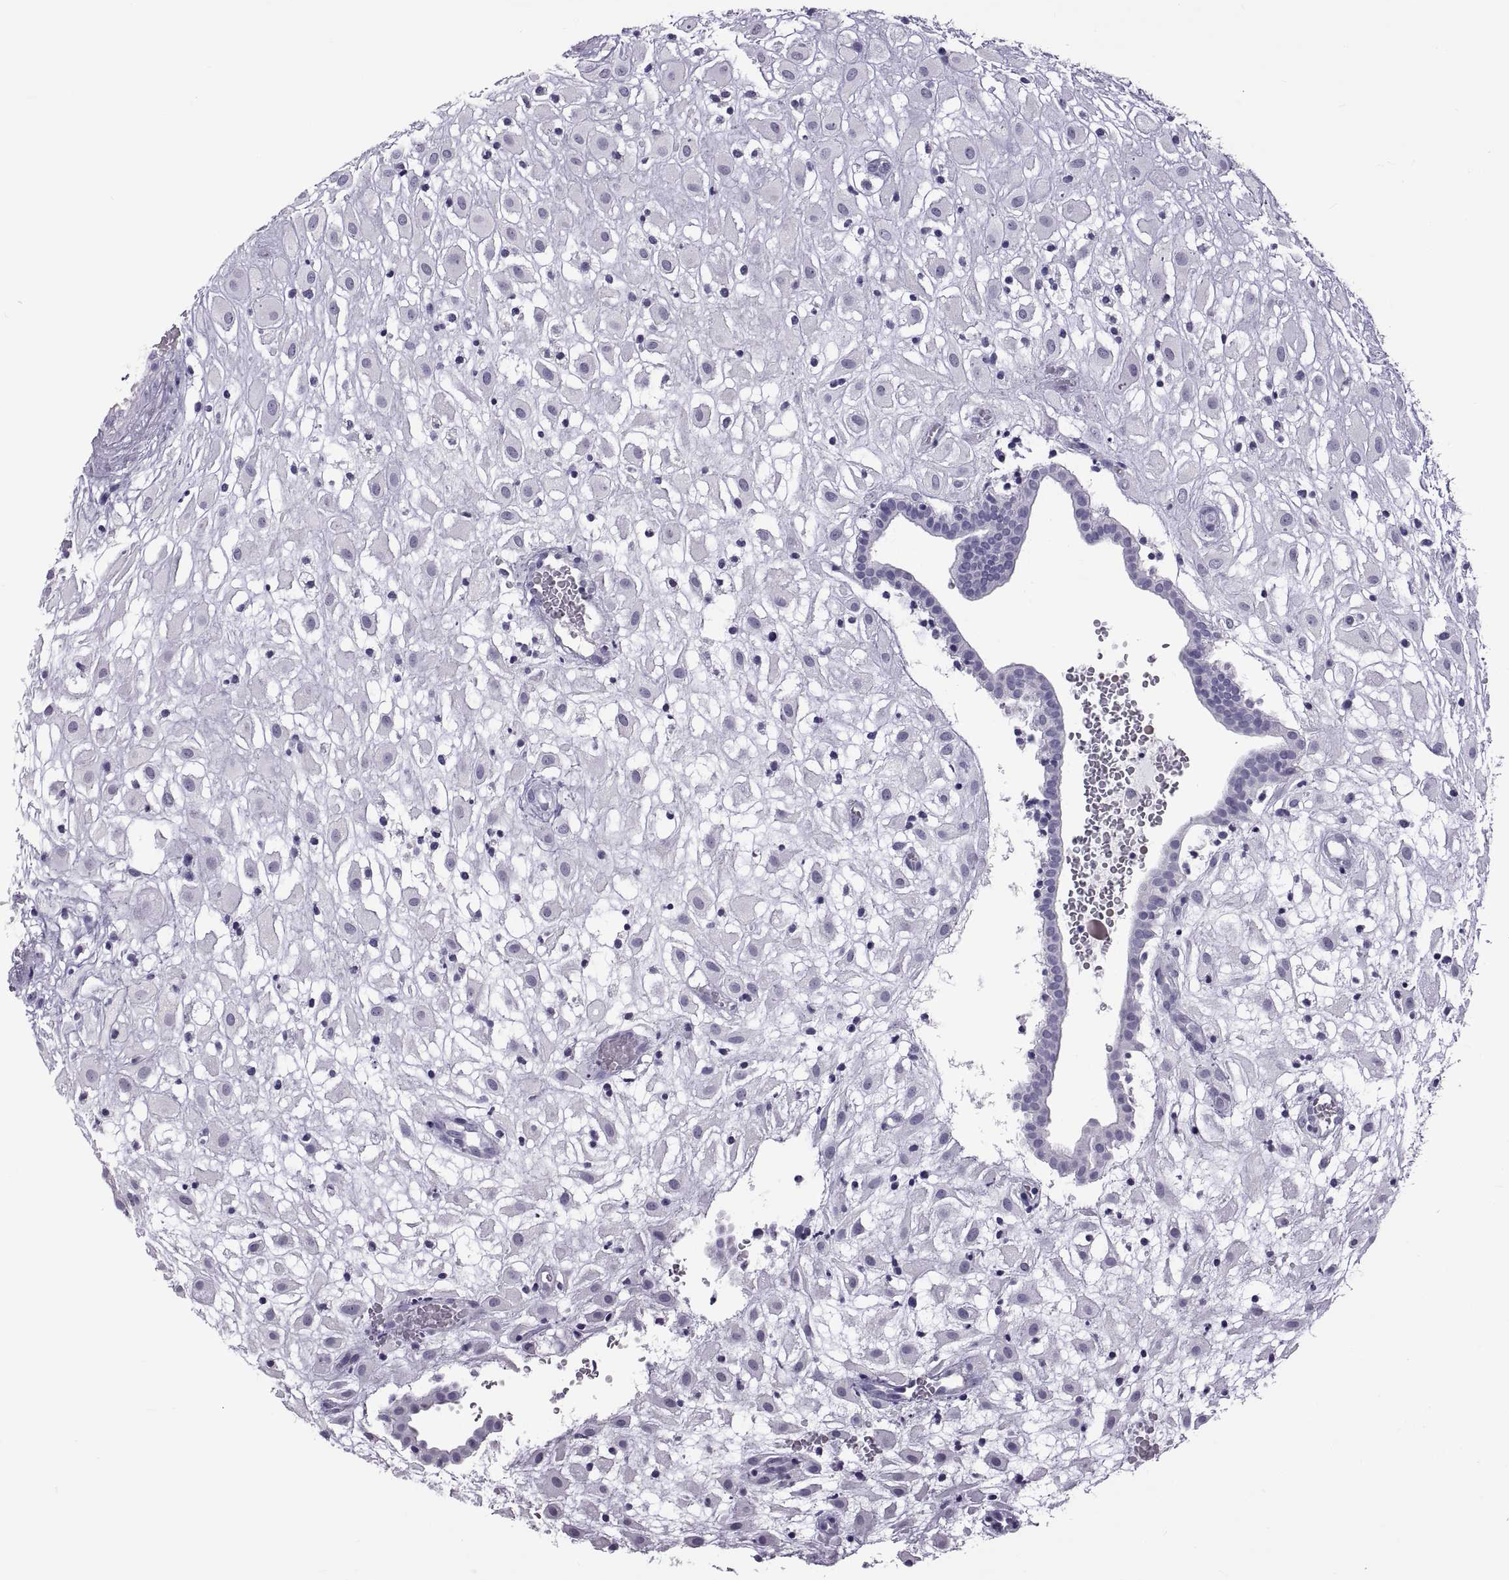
{"staining": {"intensity": "negative", "quantity": "none", "location": "none"}, "tissue": "placenta", "cell_type": "Decidual cells", "image_type": "normal", "snomed": [{"axis": "morphology", "description": "Normal tissue, NOS"}, {"axis": "topography", "description": "Placenta"}], "caption": "Human placenta stained for a protein using immunohistochemistry exhibits no positivity in decidual cells.", "gene": "RDM1", "patient": {"sex": "female", "age": 24}}